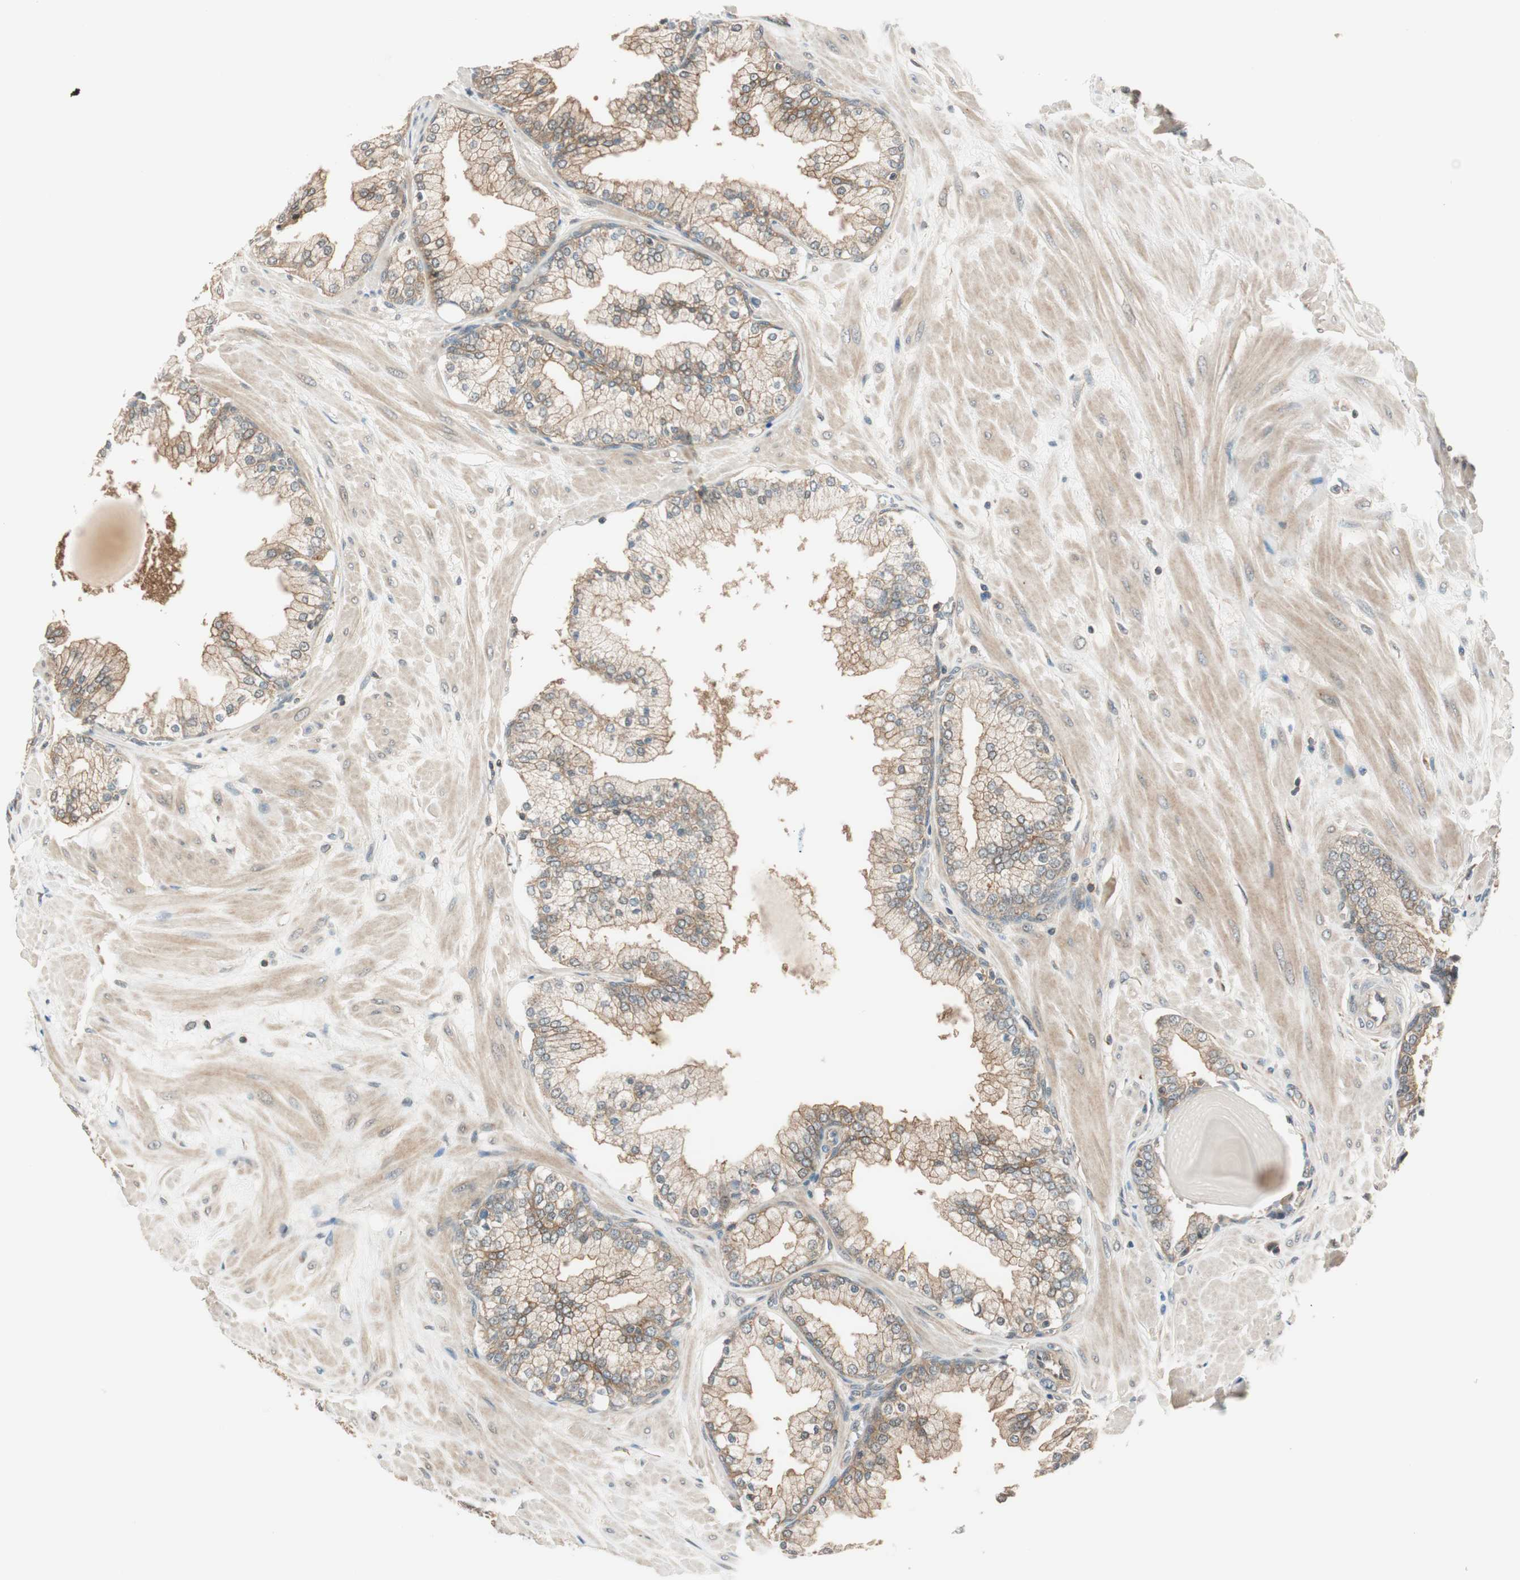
{"staining": {"intensity": "moderate", "quantity": ">75%", "location": "cytoplasmic/membranous"}, "tissue": "prostate", "cell_type": "Glandular cells", "image_type": "normal", "snomed": [{"axis": "morphology", "description": "Normal tissue, NOS"}, {"axis": "topography", "description": "Prostate"}], "caption": "Immunohistochemical staining of normal prostate demonstrates medium levels of moderate cytoplasmic/membranous expression in approximately >75% of glandular cells. The staining is performed using DAB (3,3'-diaminobenzidine) brown chromogen to label protein expression. The nuclei are counter-stained blue using hematoxylin.", "gene": "PSMD8", "patient": {"sex": "male", "age": 51}}